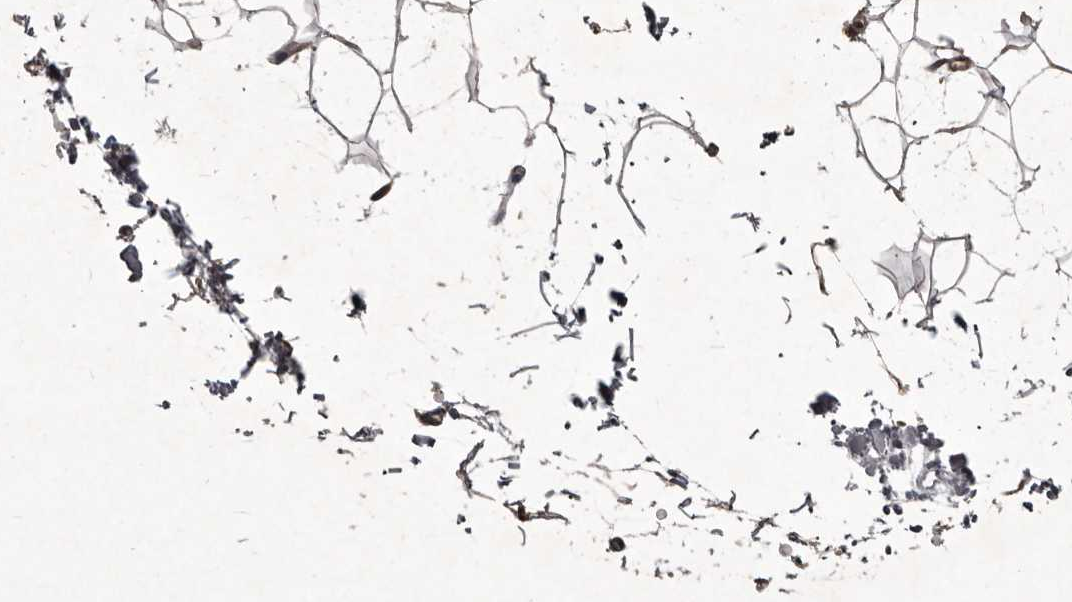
{"staining": {"intensity": "moderate", "quantity": ">75%", "location": "cytoplasmic/membranous"}, "tissue": "adipose tissue", "cell_type": "Adipocytes", "image_type": "normal", "snomed": [{"axis": "morphology", "description": "Normal tissue, NOS"}, {"axis": "topography", "description": "Soft tissue"}], "caption": "Immunohistochemistry (IHC) histopathology image of benign adipose tissue: adipose tissue stained using immunohistochemistry (IHC) shows medium levels of moderate protein expression localized specifically in the cytoplasmic/membranous of adipocytes, appearing as a cytoplasmic/membranous brown color.", "gene": "MRPS15", "patient": {"sex": "male", "age": 72}}